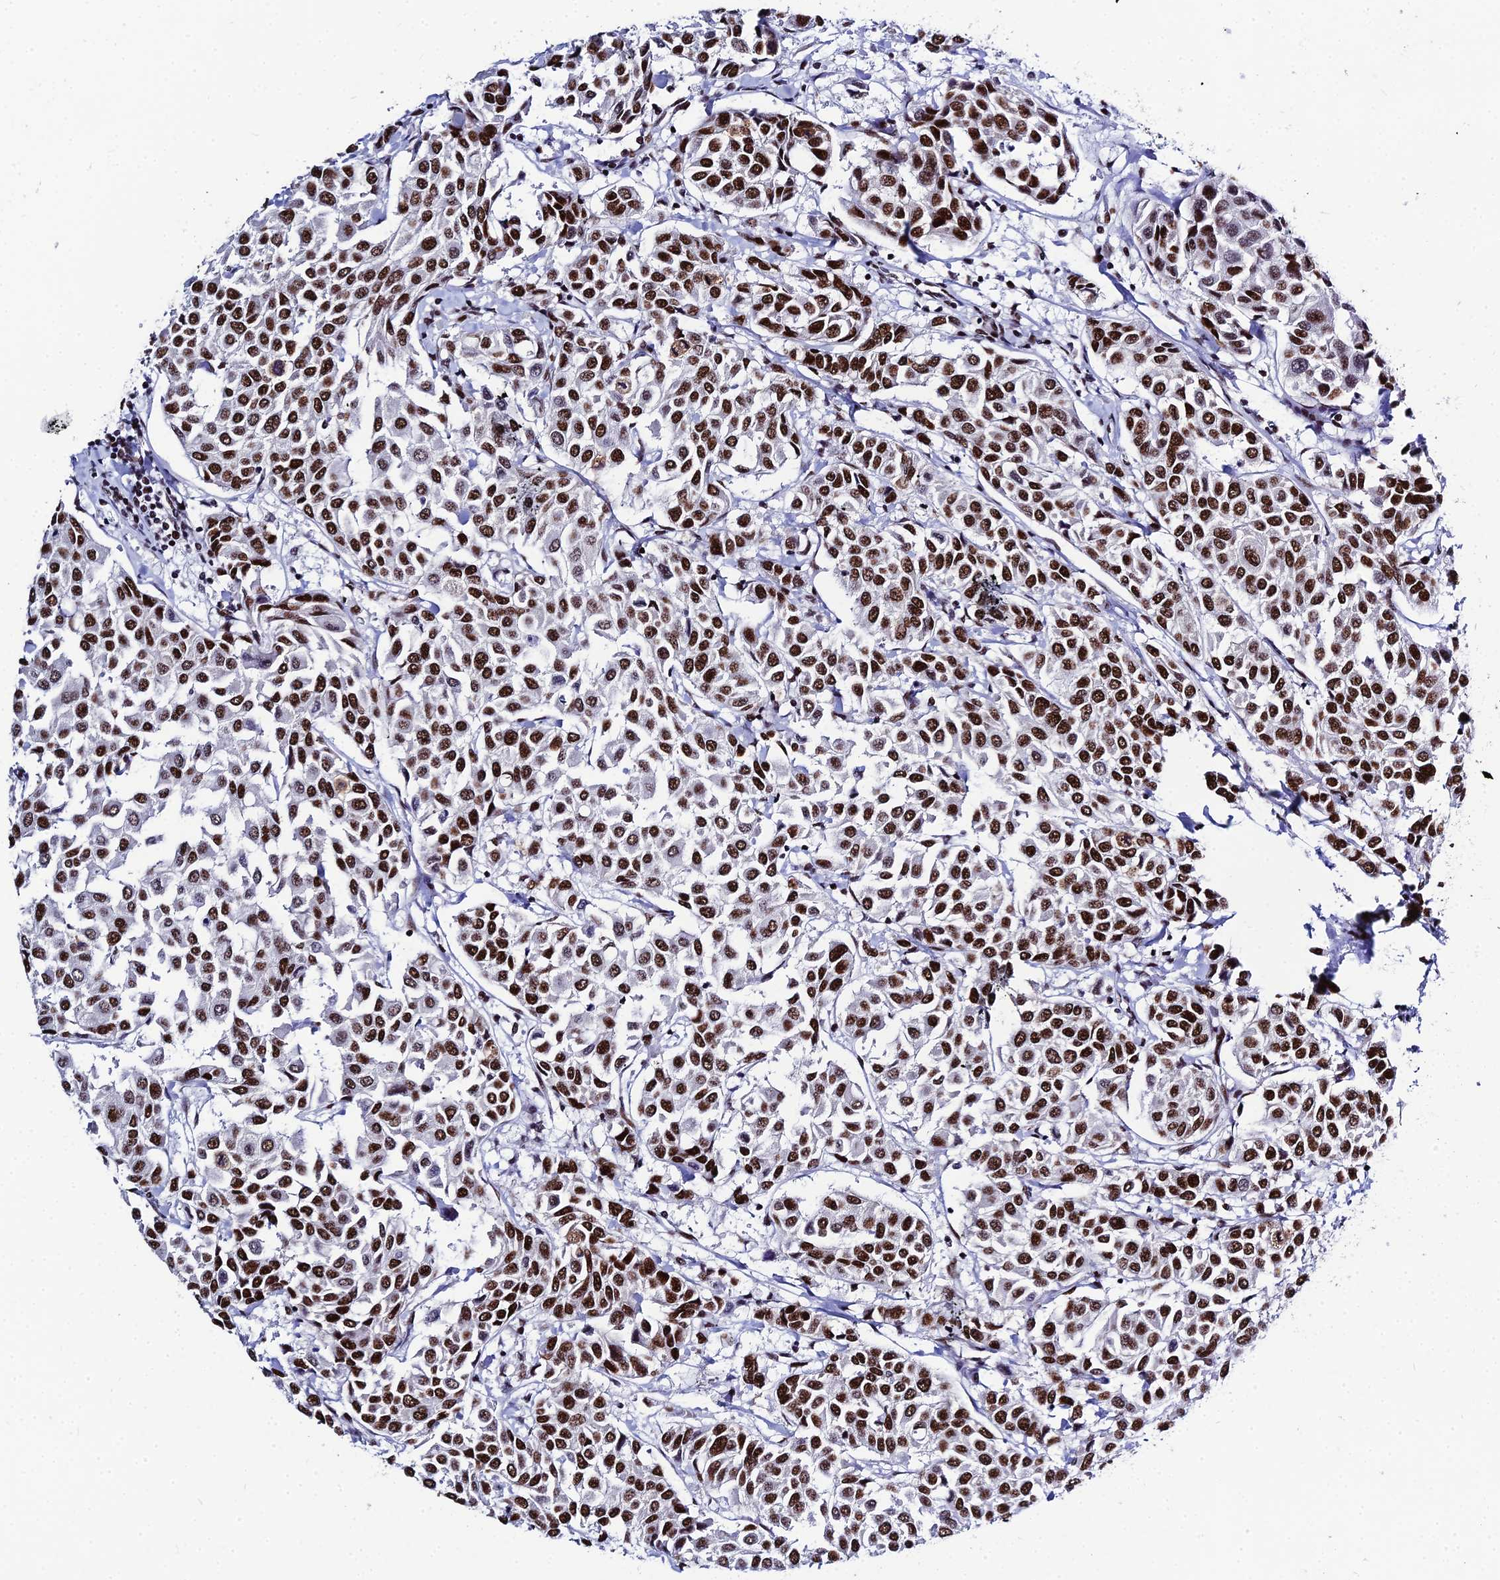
{"staining": {"intensity": "moderate", "quantity": ">75%", "location": "nuclear"}, "tissue": "breast cancer", "cell_type": "Tumor cells", "image_type": "cancer", "snomed": [{"axis": "morphology", "description": "Duct carcinoma"}, {"axis": "topography", "description": "Breast"}], "caption": "Brown immunohistochemical staining in breast cancer (intraductal carcinoma) reveals moderate nuclear expression in about >75% of tumor cells. (Brightfield microscopy of DAB IHC at high magnification).", "gene": "HNRNPH1", "patient": {"sex": "female", "age": 55}}